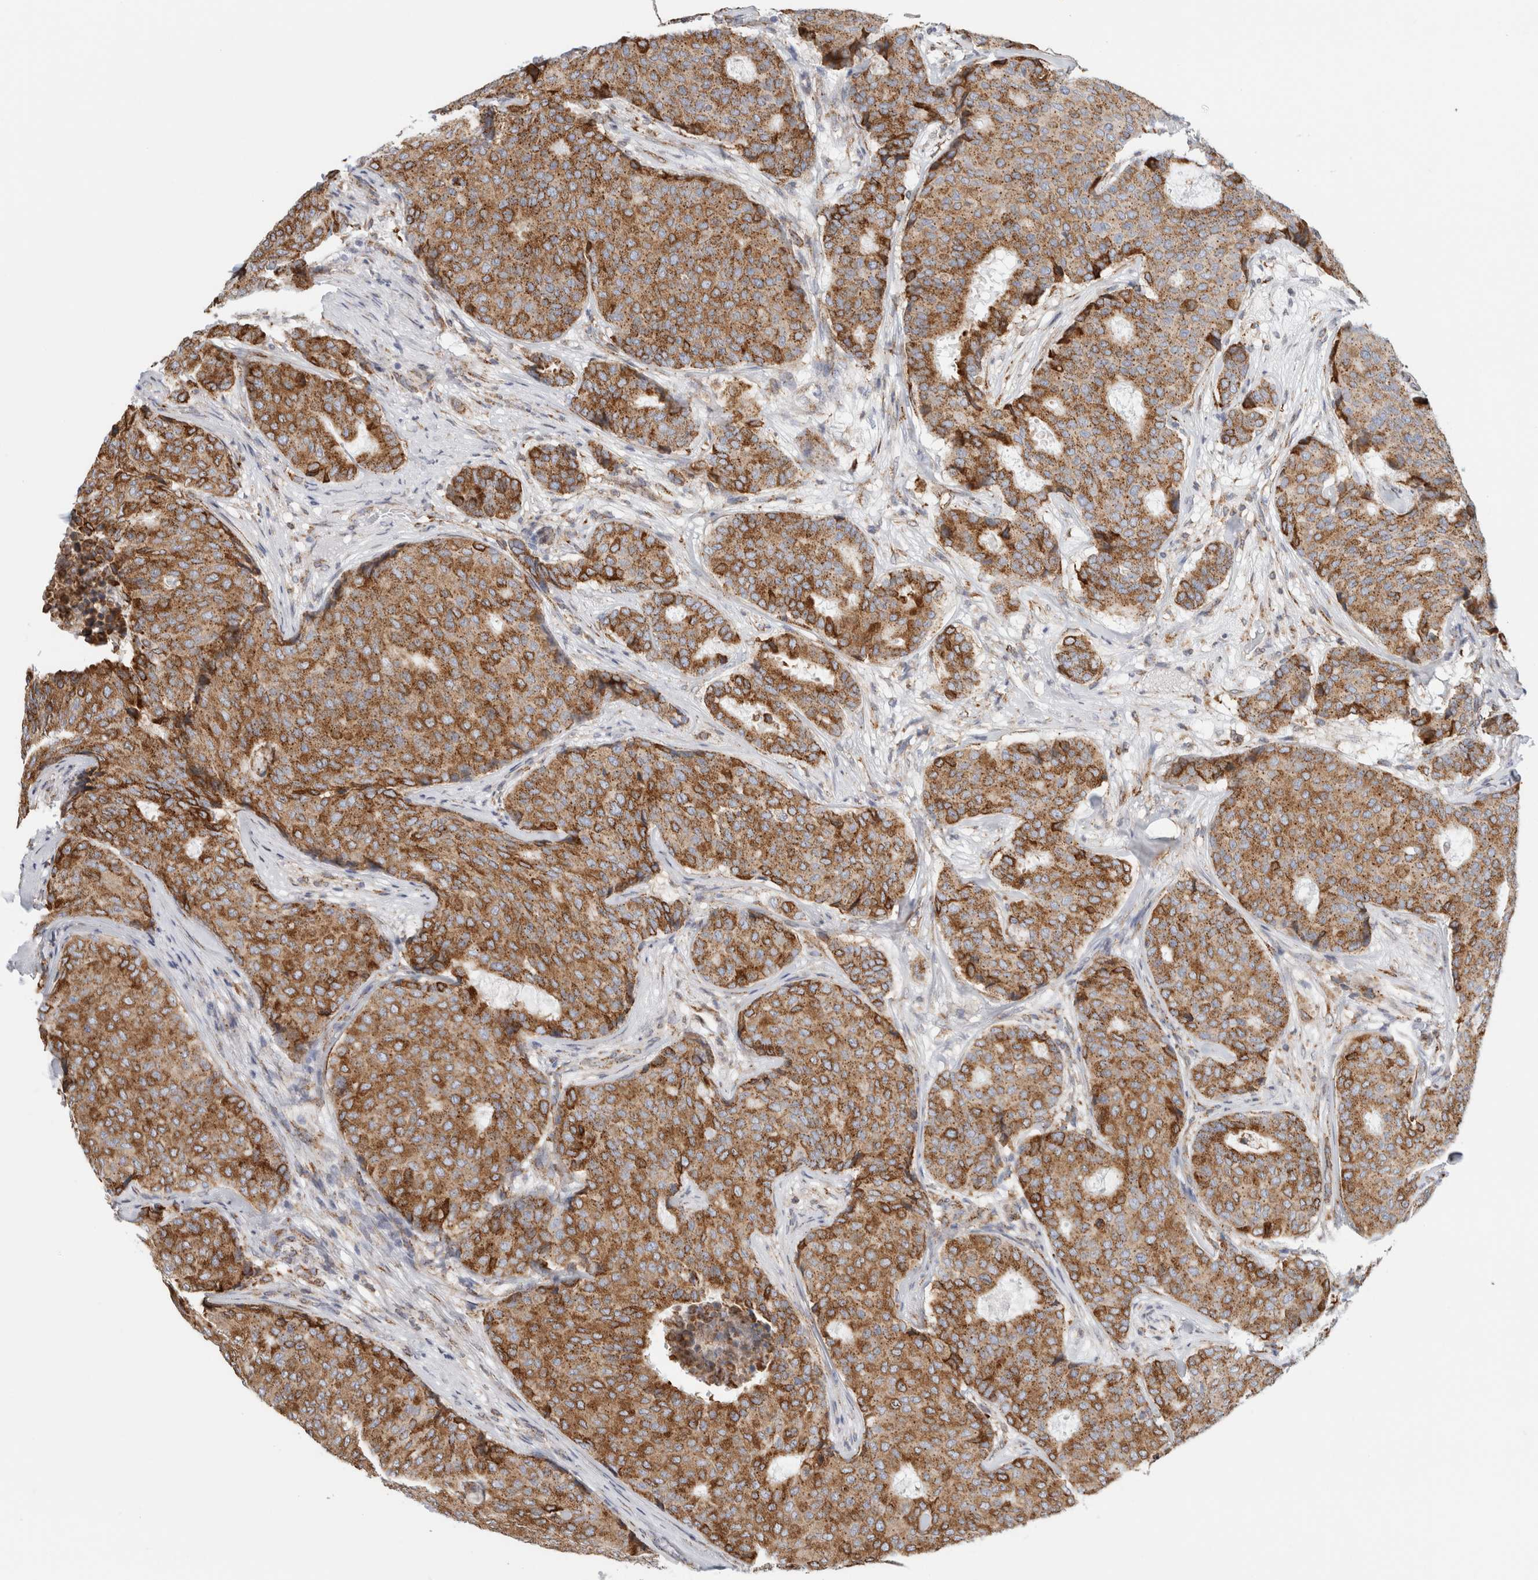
{"staining": {"intensity": "moderate", "quantity": ">75%", "location": "cytoplasmic/membranous"}, "tissue": "breast cancer", "cell_type": "Tumor cells", "image_type": "cancer", "snomed": [{"axis": "morphology", "description": "Duct carcinoma"}, {"axis": "topography", "description": "Breast"}], "caption": "IHC staining of breast cancer, which reveals medium levels of moderate cytoplasmic/membranous expression in about >75% of tumor cells indicating moderate cytoplasmic/membranous protein positivity. The staining was performed using DAB (3,3'-diaminobenzidine) (brown) for protein detection and nuclei were counterstained in hematoxylin (blue).", "gene": "MCFD2", "patient": {"sex": "female", "age": 75}}